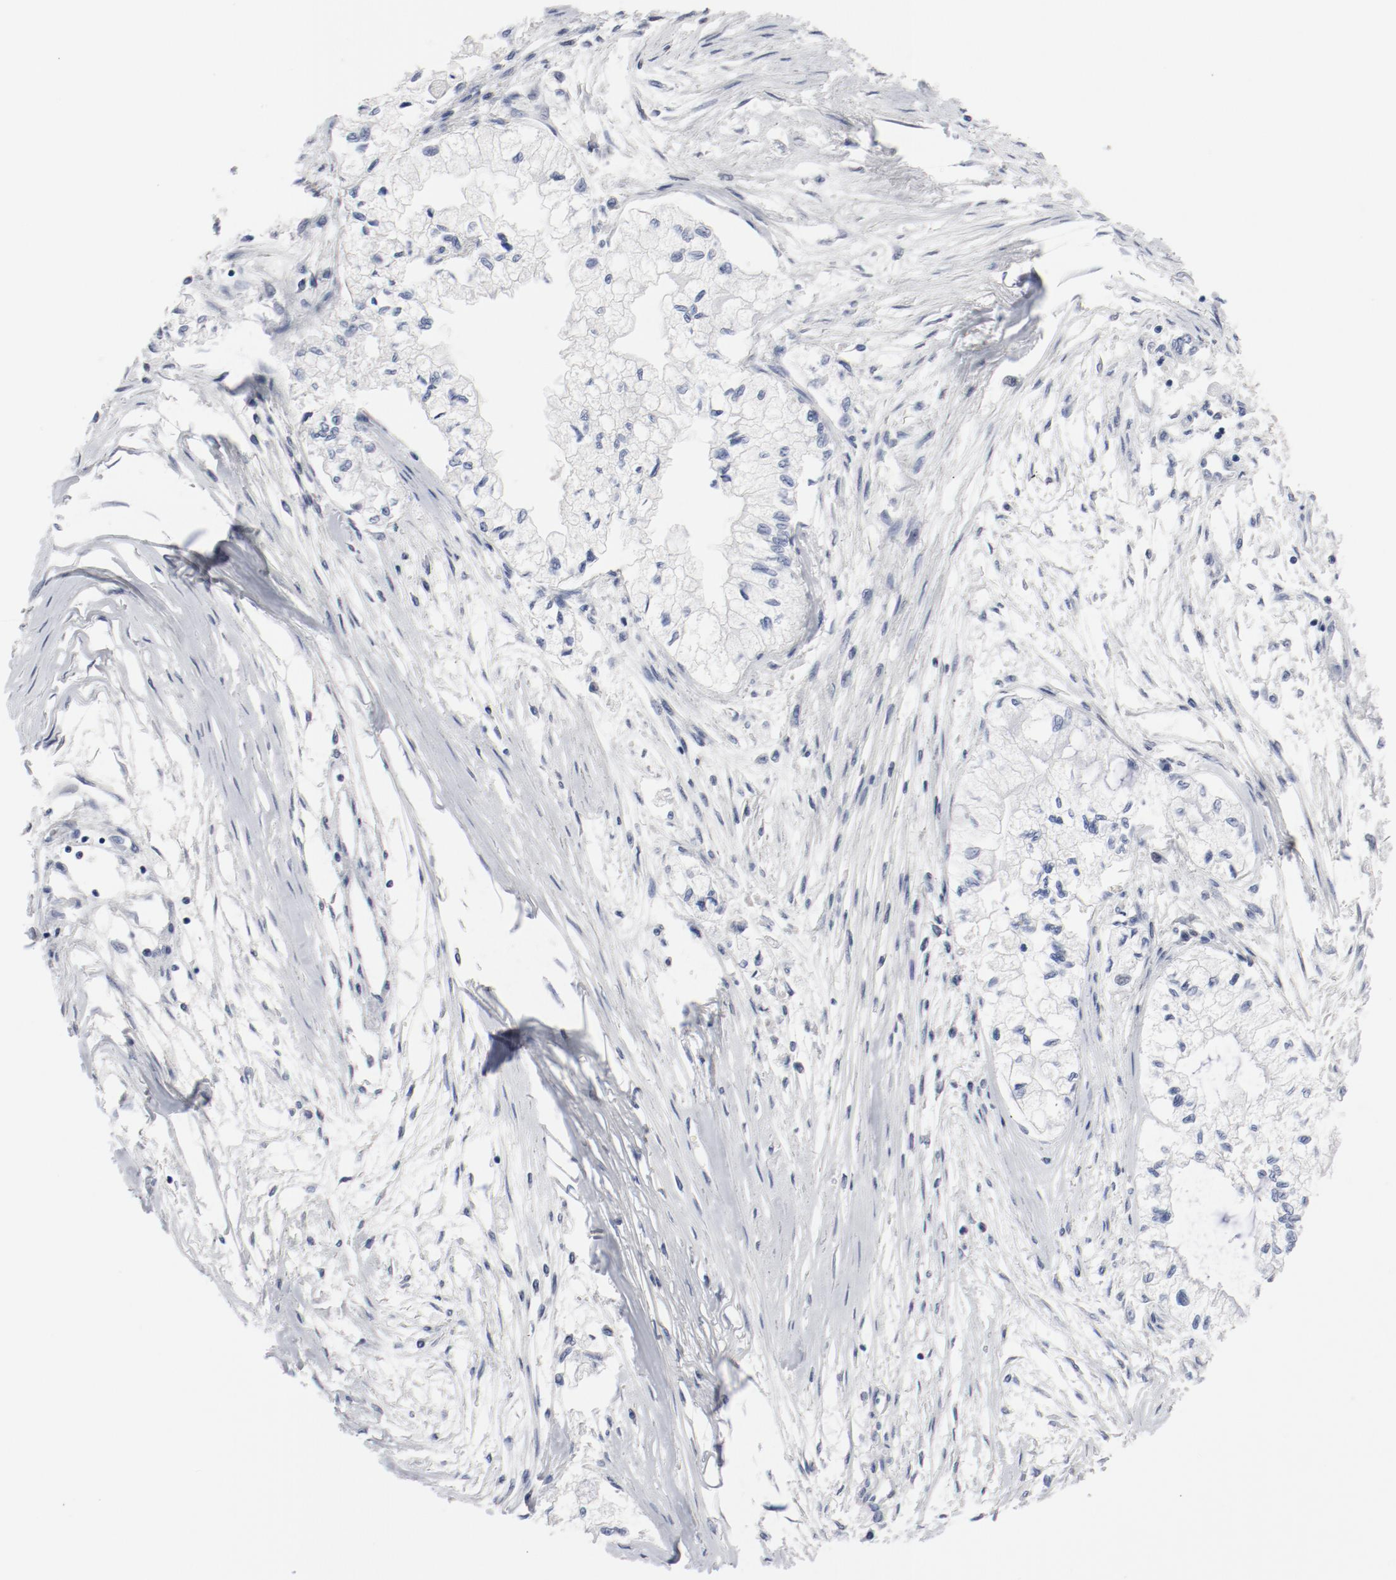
{"staining": {"intensity": "negative", "quantity": "none", "location": "none"}, "tissue": "pancreatic cancer", "cell_type": "Tumor cells", "image_type": "cancer", "snomed": [{"axis": "morphology", "description": "Adenocarcinoma, NOS"}, {"axis": "topography", "description": "Pancreas"}], "caption": "The micrograph shows no significant positivity in tumor cells of pancreatic adenocarcinoma.", "gene": "ARNT", "patient": {"sex": "male", "age": 79}}